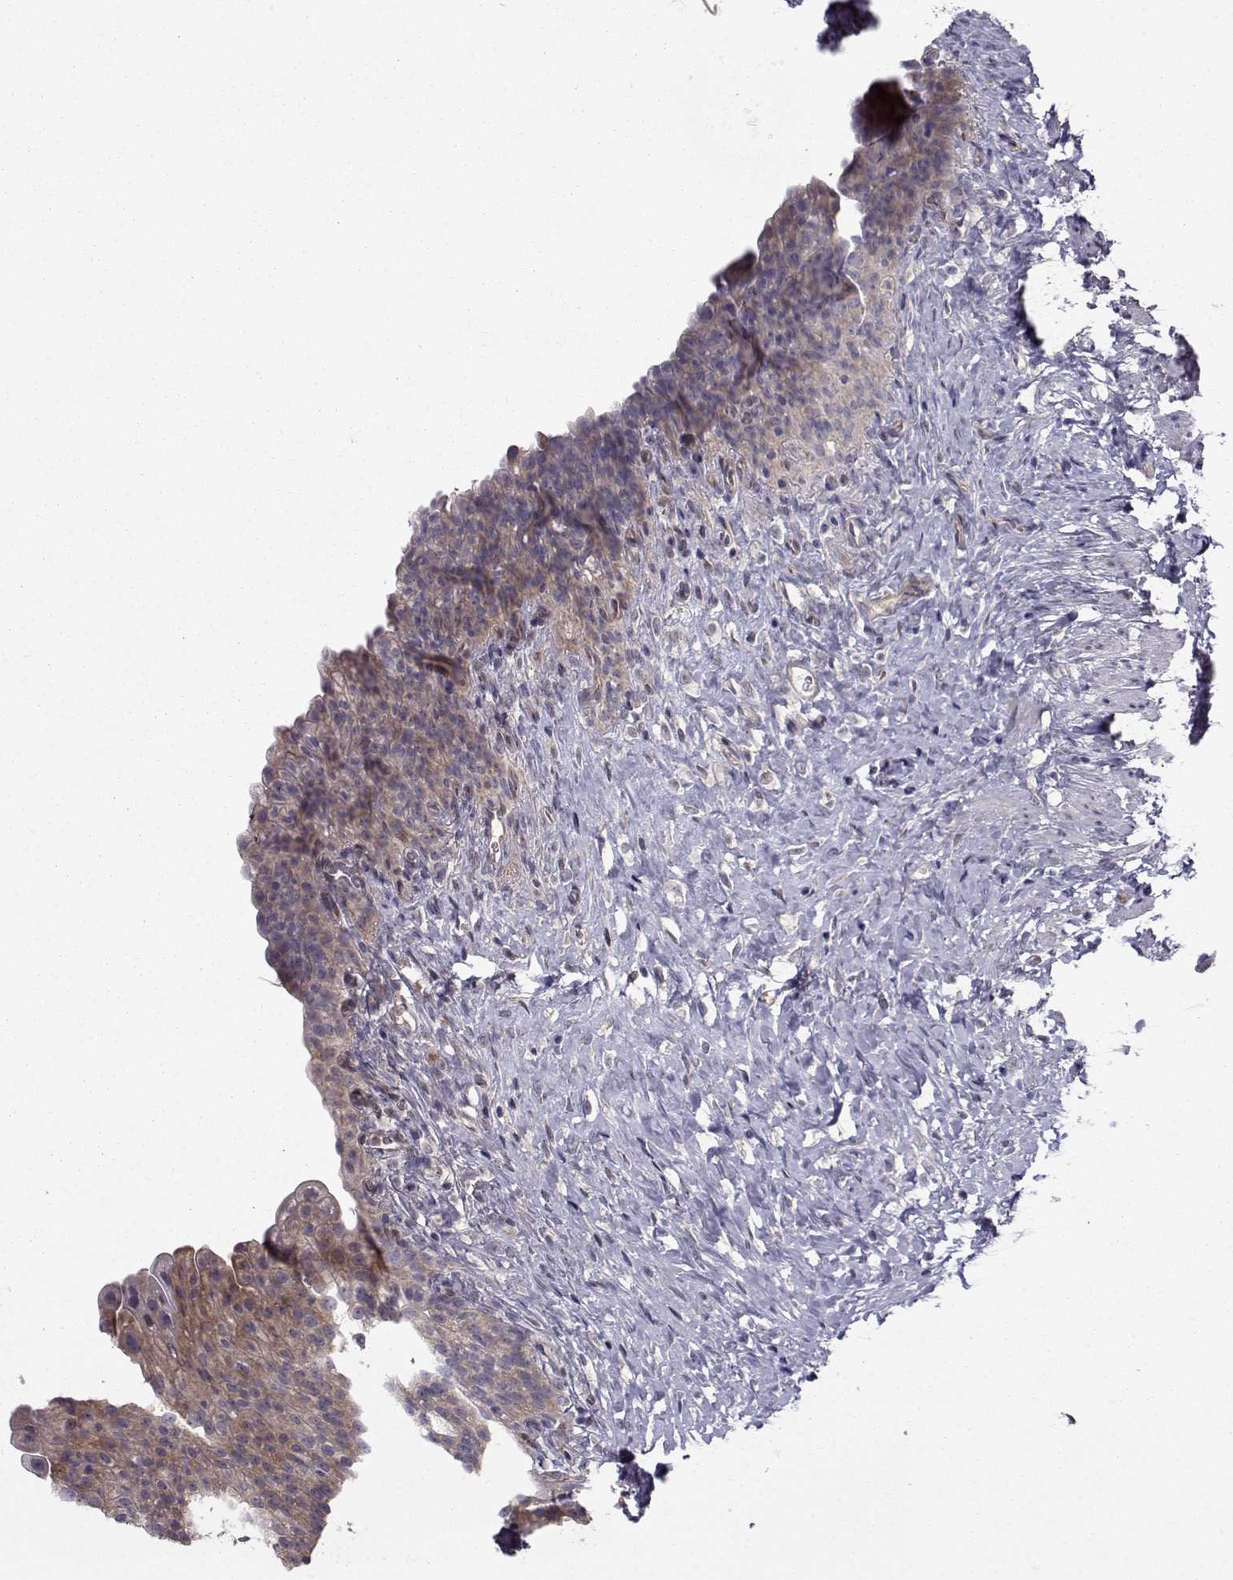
{"staining": {"intensity": "strong", "quantity": "25%-75%", "location": "cytoplasmic/membranous"}, "tissue": "urinary bladder", "cell_type": "Urothelial cells", "image_type": "normal", "snomed": [{"axis": "morphology", "description": "Normal tissue, NOS"}, {"axis": "topography", "description": "Urinary bladder"}], "caption": "The micrograph demonstrates staining of benign urinary bladder, revealing strong cytoplasmic/membranous protein positivity (brown color) within urothelial cells. (DAB (3,3'-diaminobenzidine) = brown stain, brightfield microscopy at high magnification).", "gene": "HSP90AB1", "patient": {"sex": "male", "age": 76}}